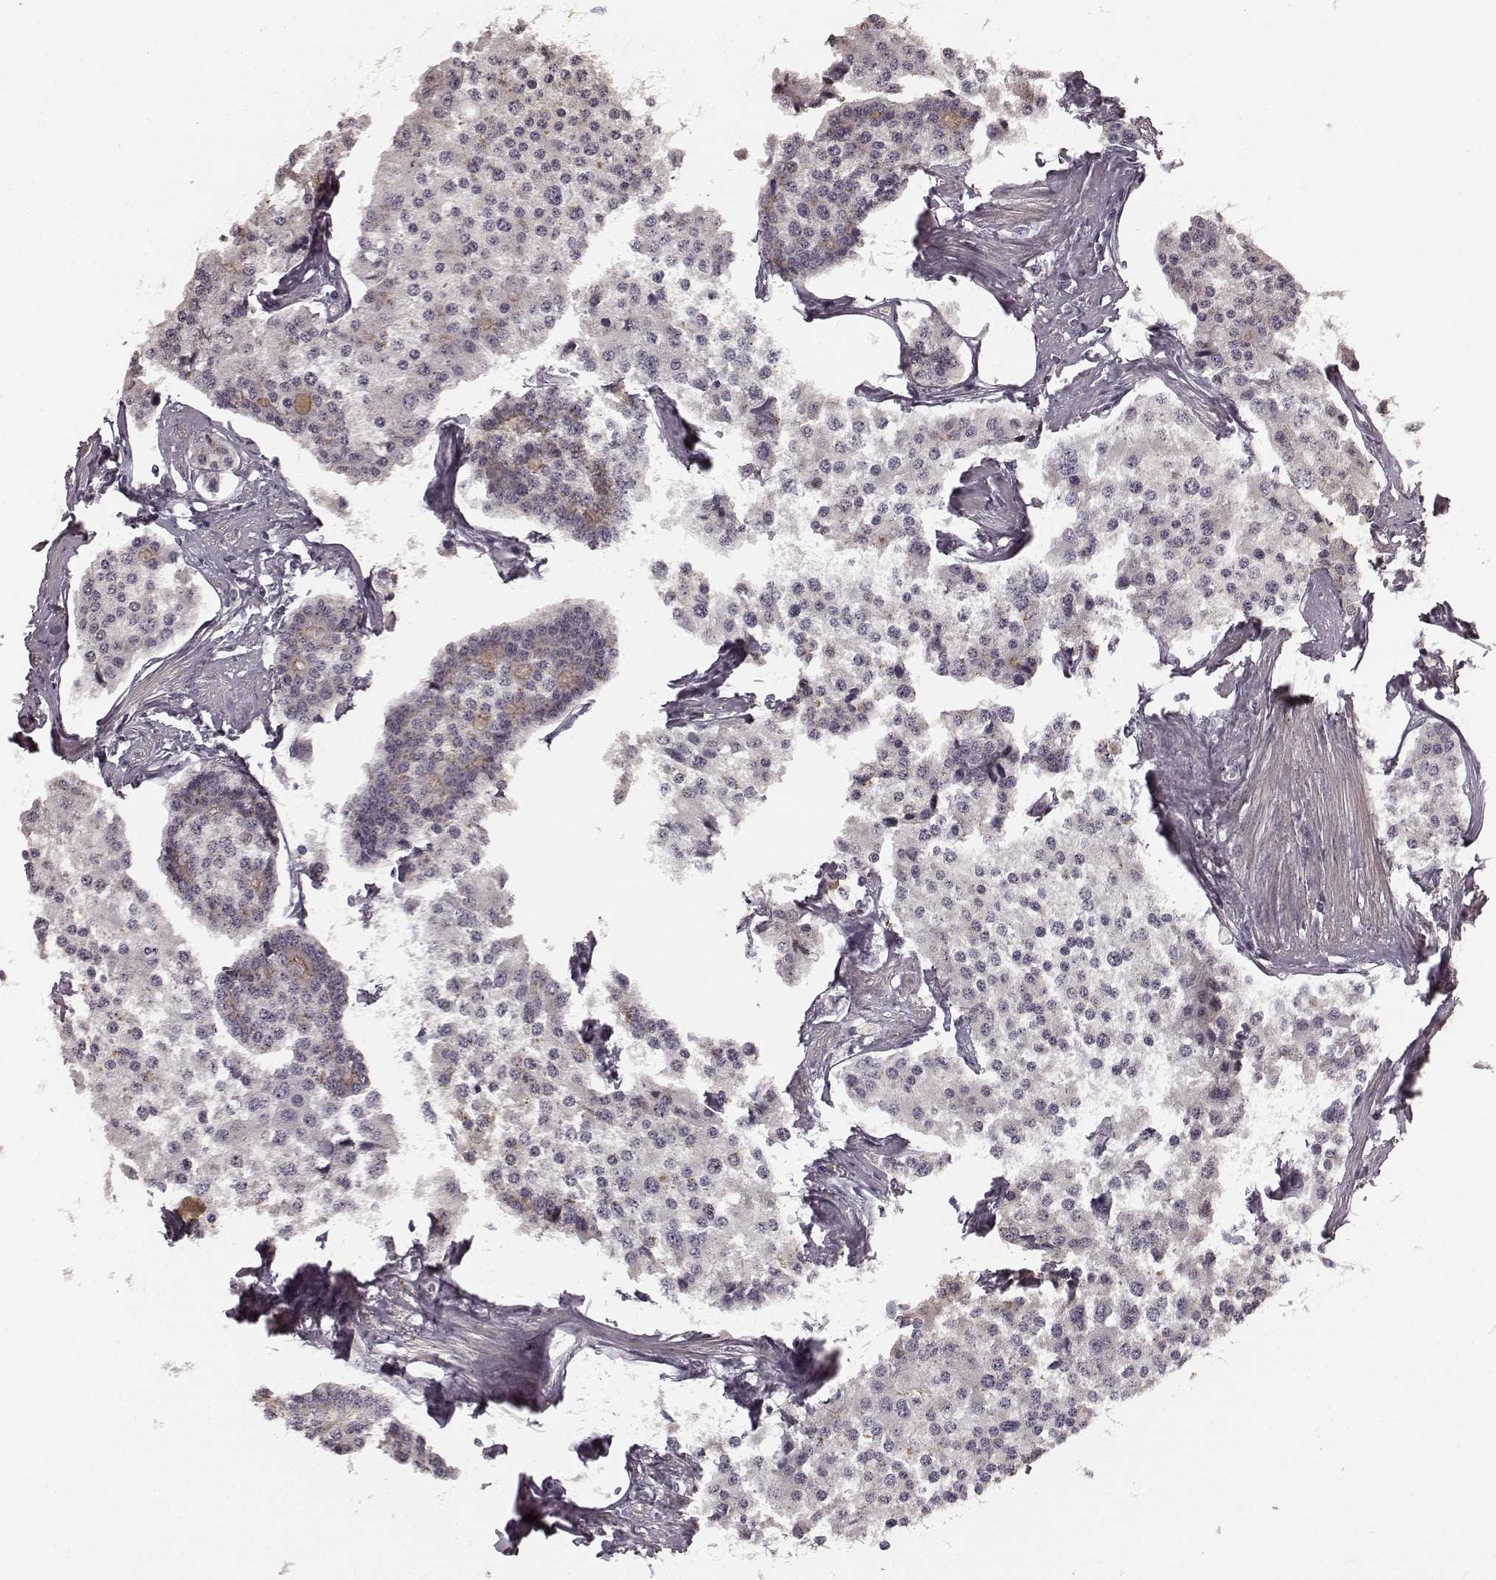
{"staining": {"intensity": "moderate", "quantity": "<25%", "location": "cytoplasmic/membranous"}, "tissue": "carcinoid", "cell_type": "Tumor cells", "image_type": "cancer", "snomed": [{"axis": "morphology", "description": "Carcinoid, malignant, NOS"}, {"axis": "topography", "description": "Small intestine"}], "caption": "Malignant carcinoid stained with DAB (3,3'-diaminobenzidine) IHC shows low levels of moderate cytoplasmic/membranous positivity in about <25% of tumor cells. The staining was performed using DAB (3,3'-diaminobenzidine), with brown indicating positive protein expression. Nuclei are stained blue with hematoxylin.", "gene": "RIT2", "patient": {"sex": "female", "age": 65}}